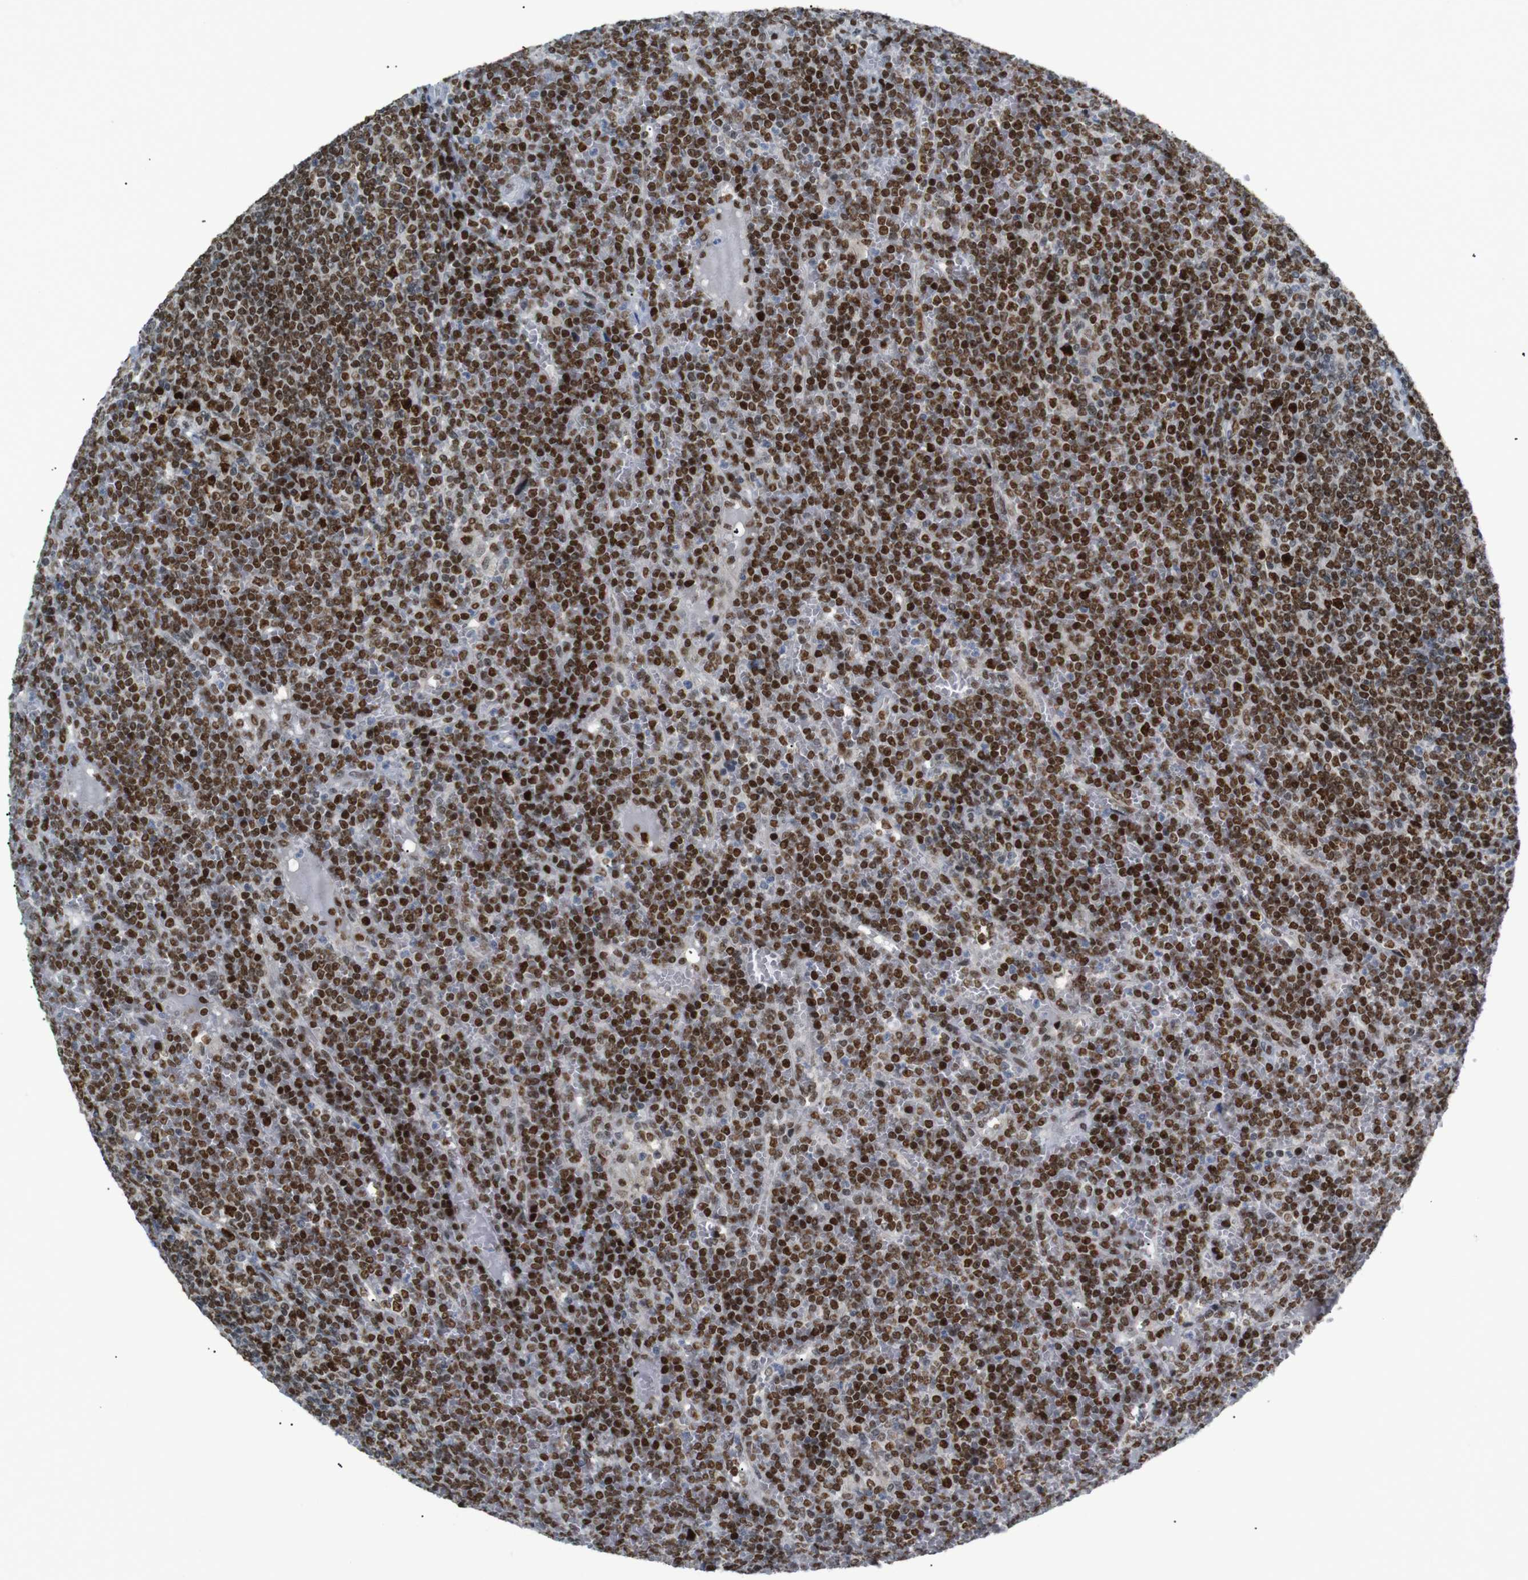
{"staining": {"intensity": "strong", "quantity": ">75%", "location": "nuclear"}, "tissue": "lymphoma", "cell_type": "Tumor cells", "image_type": "cancer", "snomed": [{"axis": "morphology", "description": "Malignant lymphoma, non-Hodgkin's type, Low grade"}, {"axis": "topography", "description": "Spleen"}], "caption": "This is an image of IHC staining of lymphoma, which shows strong positivity in the nuclear of tumor cells.", "gene": "RIOX2", "patient": {"sex": "female", "age": 19}}